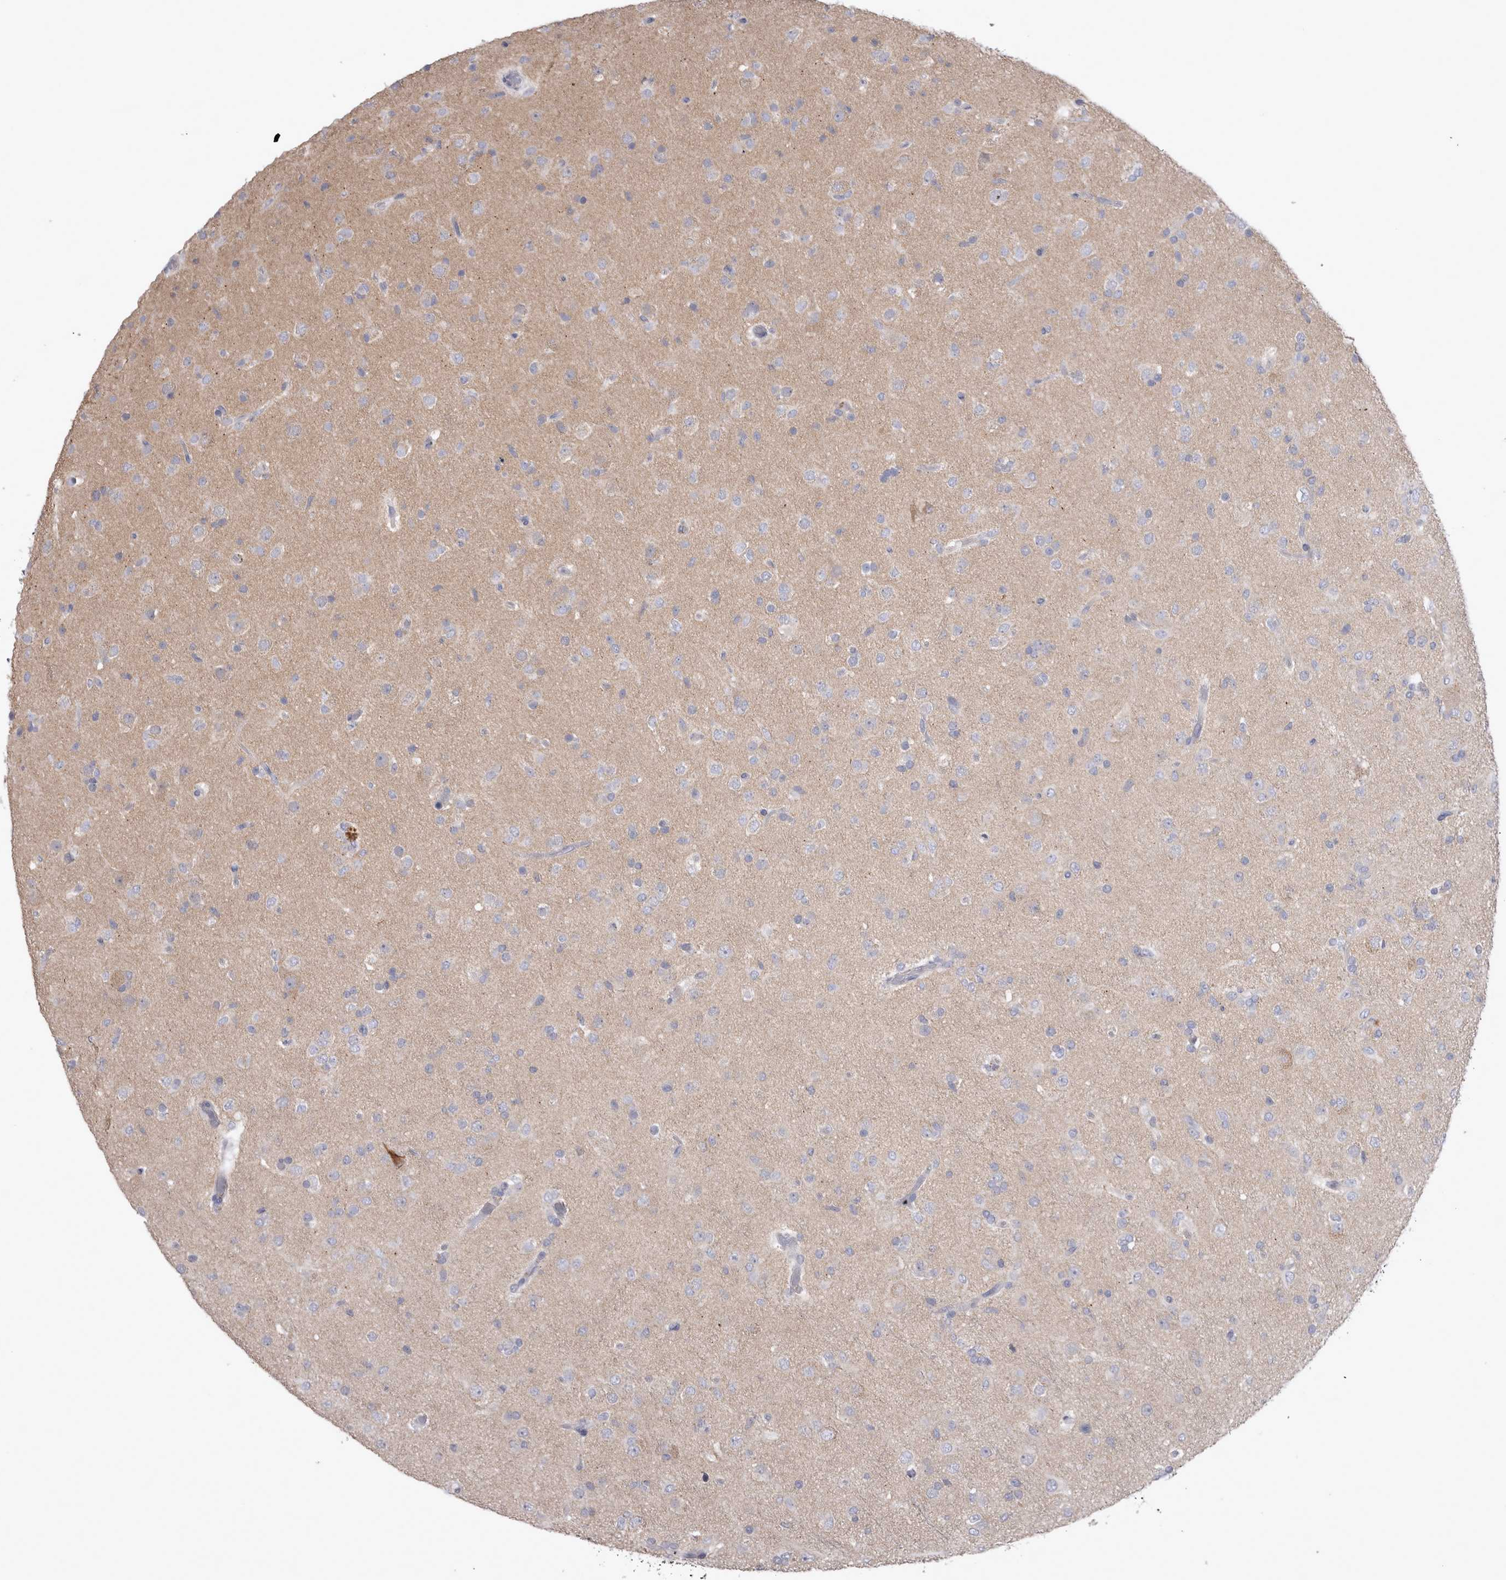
{"staining": {"intensity": "negative", "quantity": "none", "location": "none"}, "tissue": "glioma", "cell_type": "Tumor cells", "image_type": "cancer", "snomed": [{"axis": "morphology", "description": "Glioma, malignant, Low grade"}, {"axis": "topography", "description": "Brain"}], "caption": "IHC of low-grade glioma (malignant) displays no positivity in tumor cells.", "gene": "LRRC40", "patient": {"sex": "male", "age": 65}}